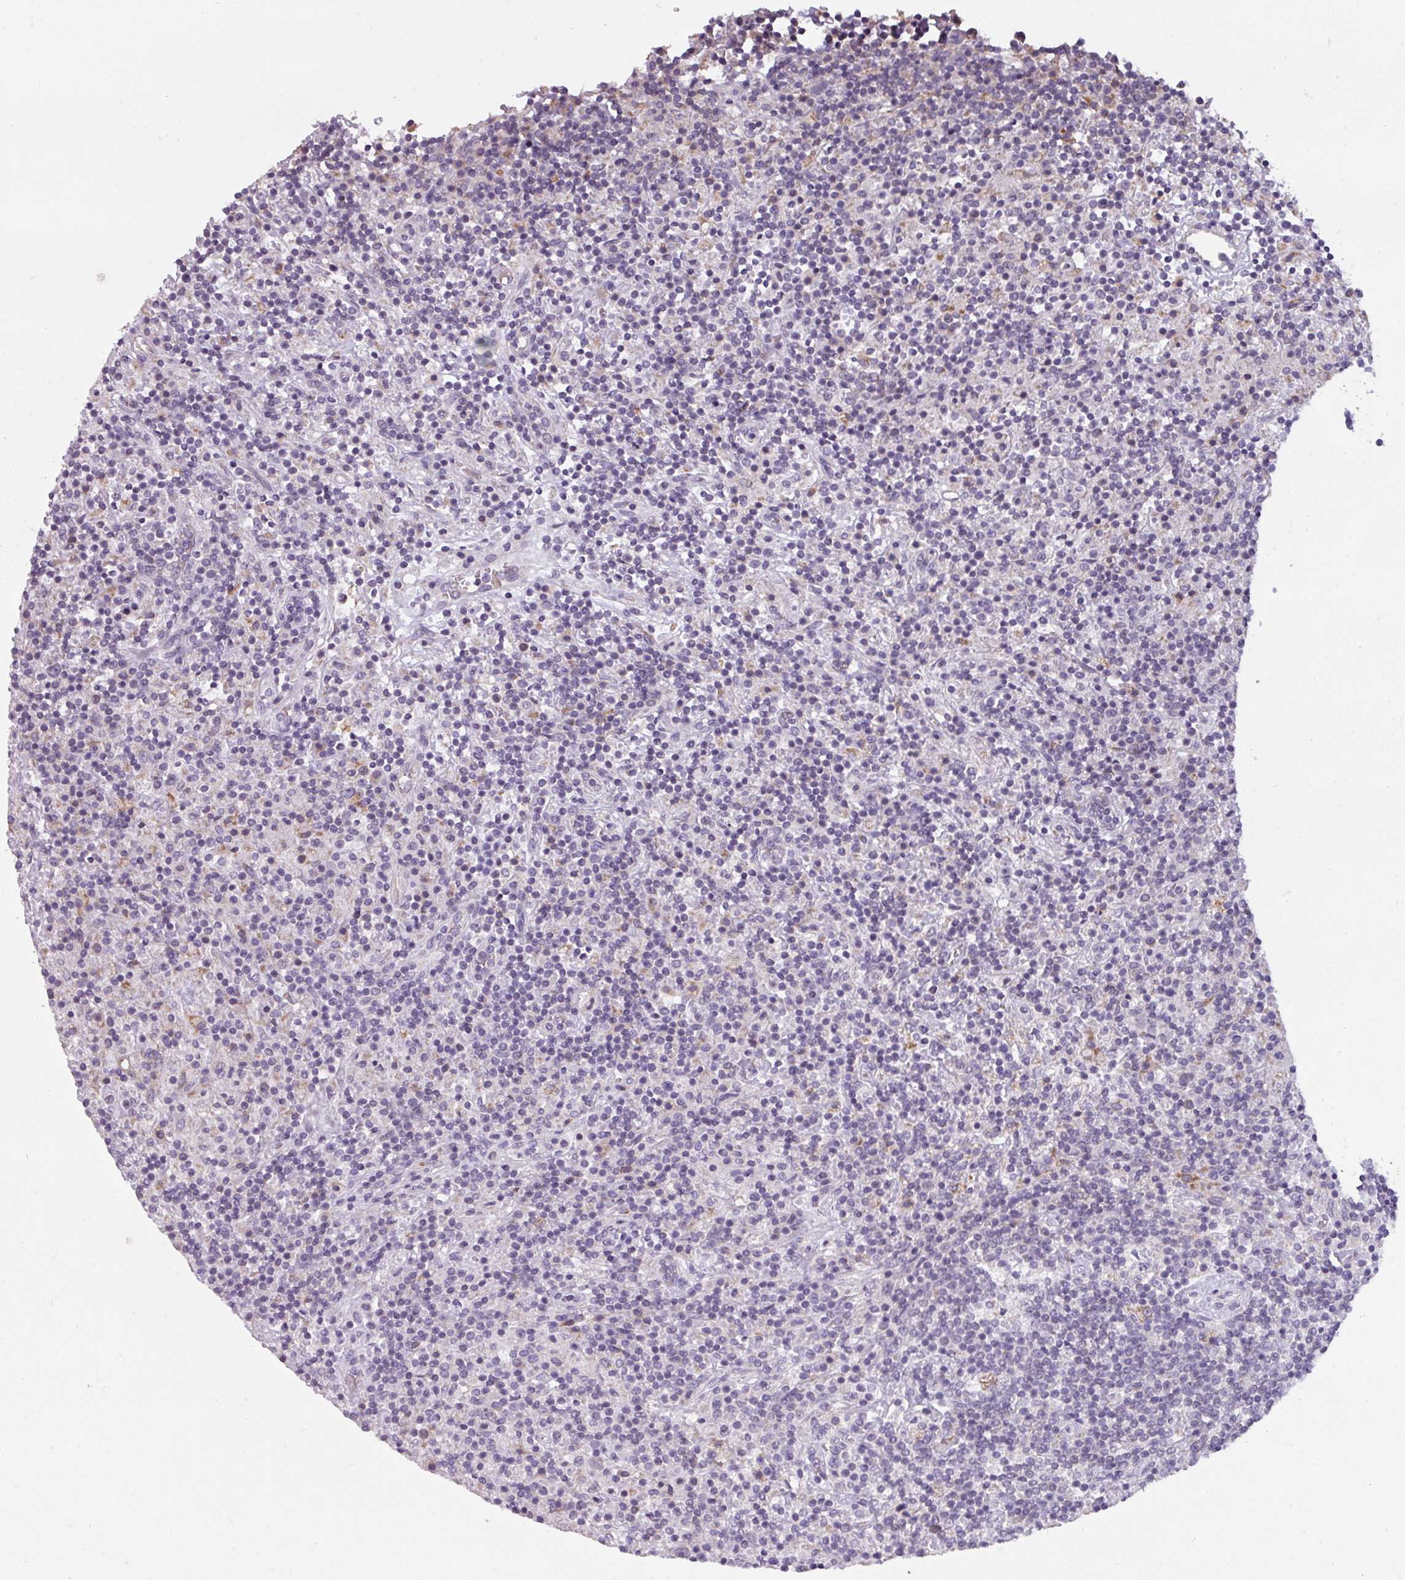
{"staining": {"intensity": "negative", "quantity": "none", "location": "none"}, "tissue": "lymphoma", "cell_type": "Tumor cells", "image_type": "cancer", "snomed": [{"axis": "morphology", "description": "Hodgkin's disease, NOS"}, {"axis": "topography", "description": "Lymph node"}], "caption": "This is a image of IHC staining of lymphoma, which shows no expression in tumor cells.", "gene": "C2orf68", "patient": {"sex": "male", "age": 70}}